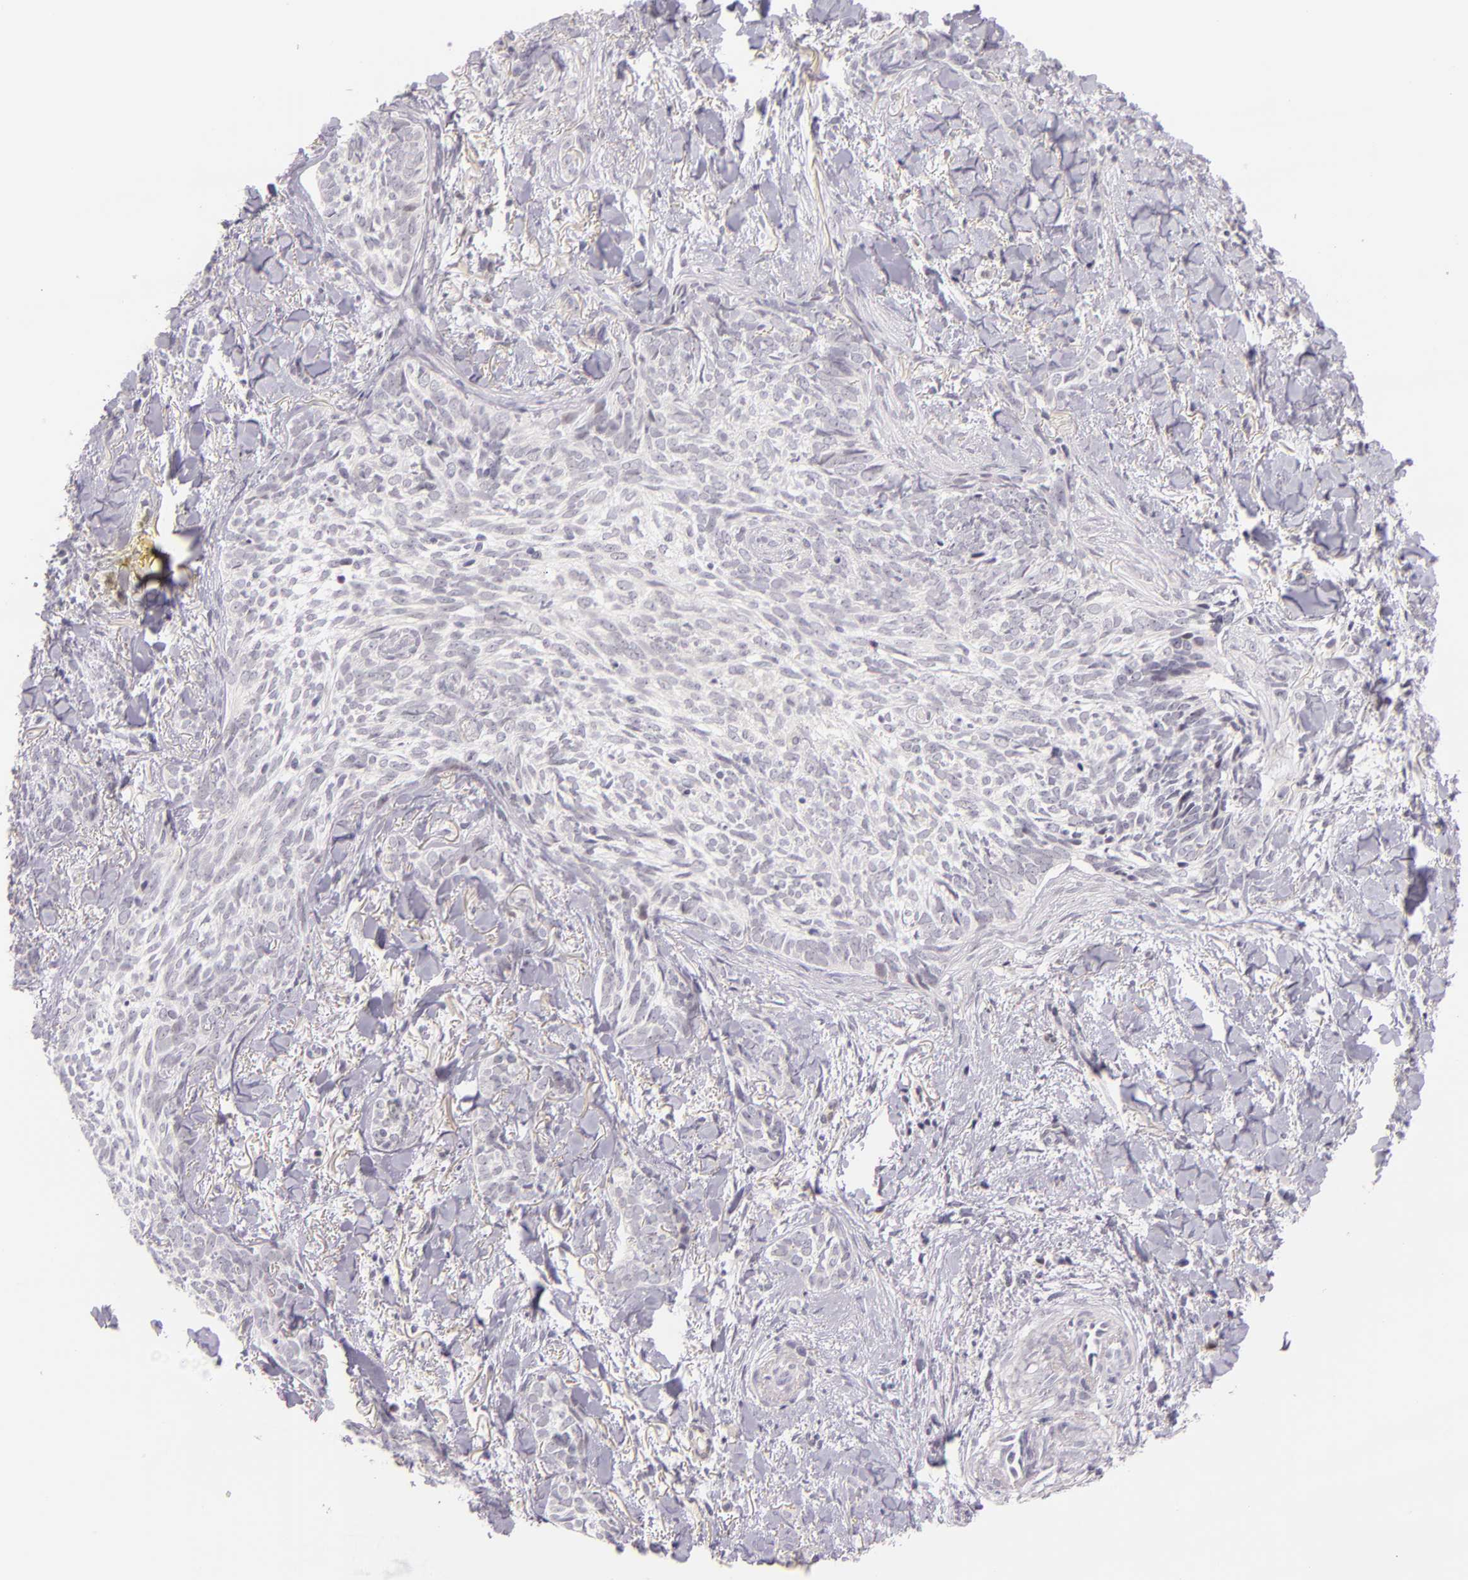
{"staining": {"intensity": "negative", "quantity": "none", "location": "none"}, "tissue": "skin cancer", "cell_type": "Tumor cells", "image_type": "cancer", "snomed": [{"axis": "morphology", "description": "Basal cell carcinoma"}, {"axis": "topography", "description": "Skin"}], "caption": "DAB (3,3'-diaminobenzidine) immunohistochemical staining of skin basal cell carcinoma shows no significant staining in tumor cells.", "gene": "BCL3", "patient": {"sex": "female", "age": 81}}